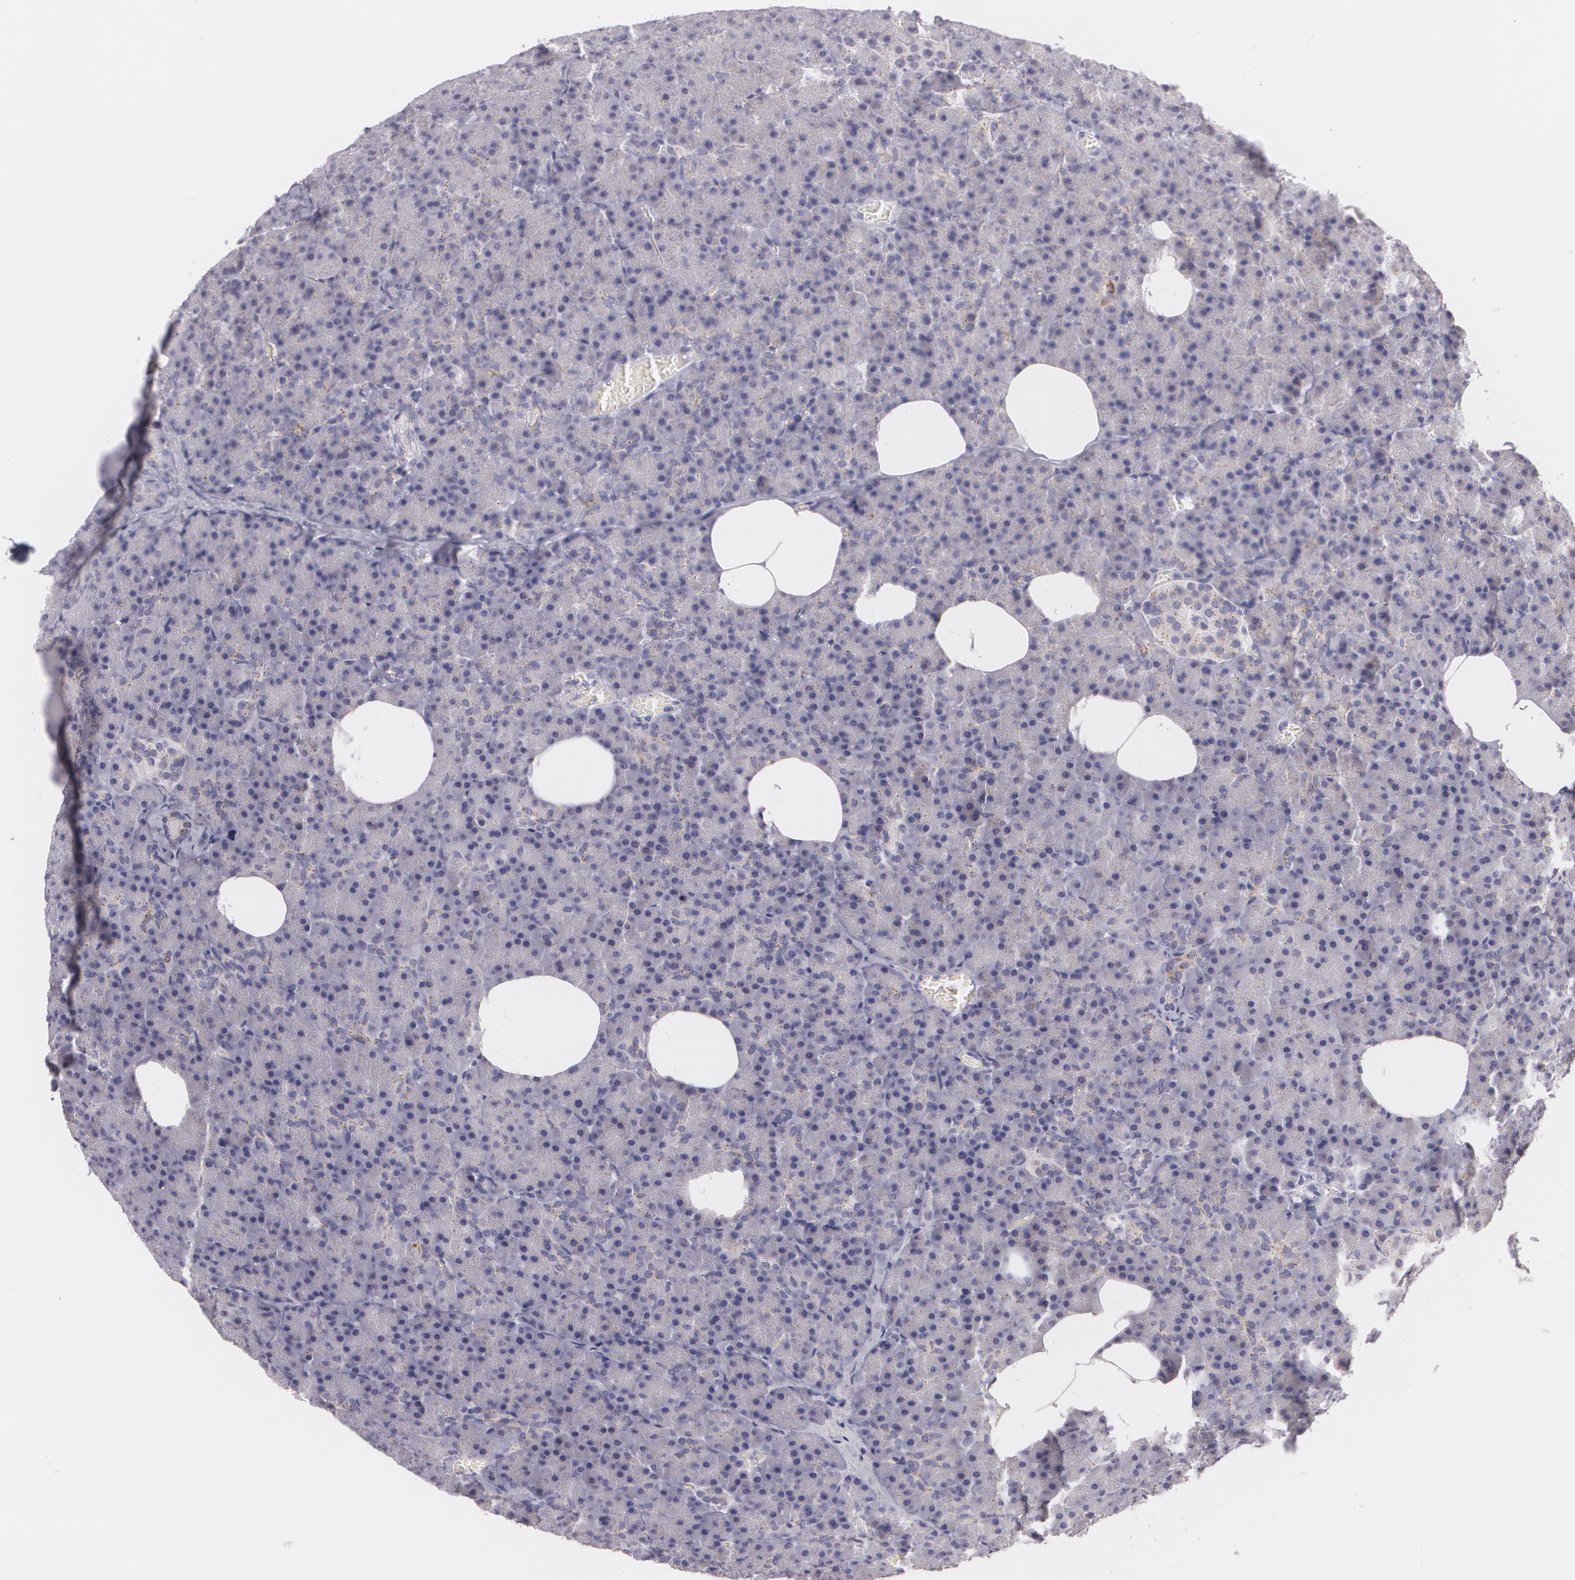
{"staining": {"intensity": "strong", "quantity": "<25%", "location": "cytoplasmic/membranous"}, "tissue": "pancreas", "cell_type": "Exocrine glandular cells", "image_type": "normal", "snomed": [{"axis": "morphology", "description": "Normal tissue, NOS"}, {"axis": "topography", "description": "Pancreas"}], "caption": "Protein expression analysis of unremarkable pancreas shows strong cytoplasmic/membranous positivity in approximately <25% of exocrine glandular cells.", "gene": "CILK1", "patient": {"sex": "female", "age": 35}}